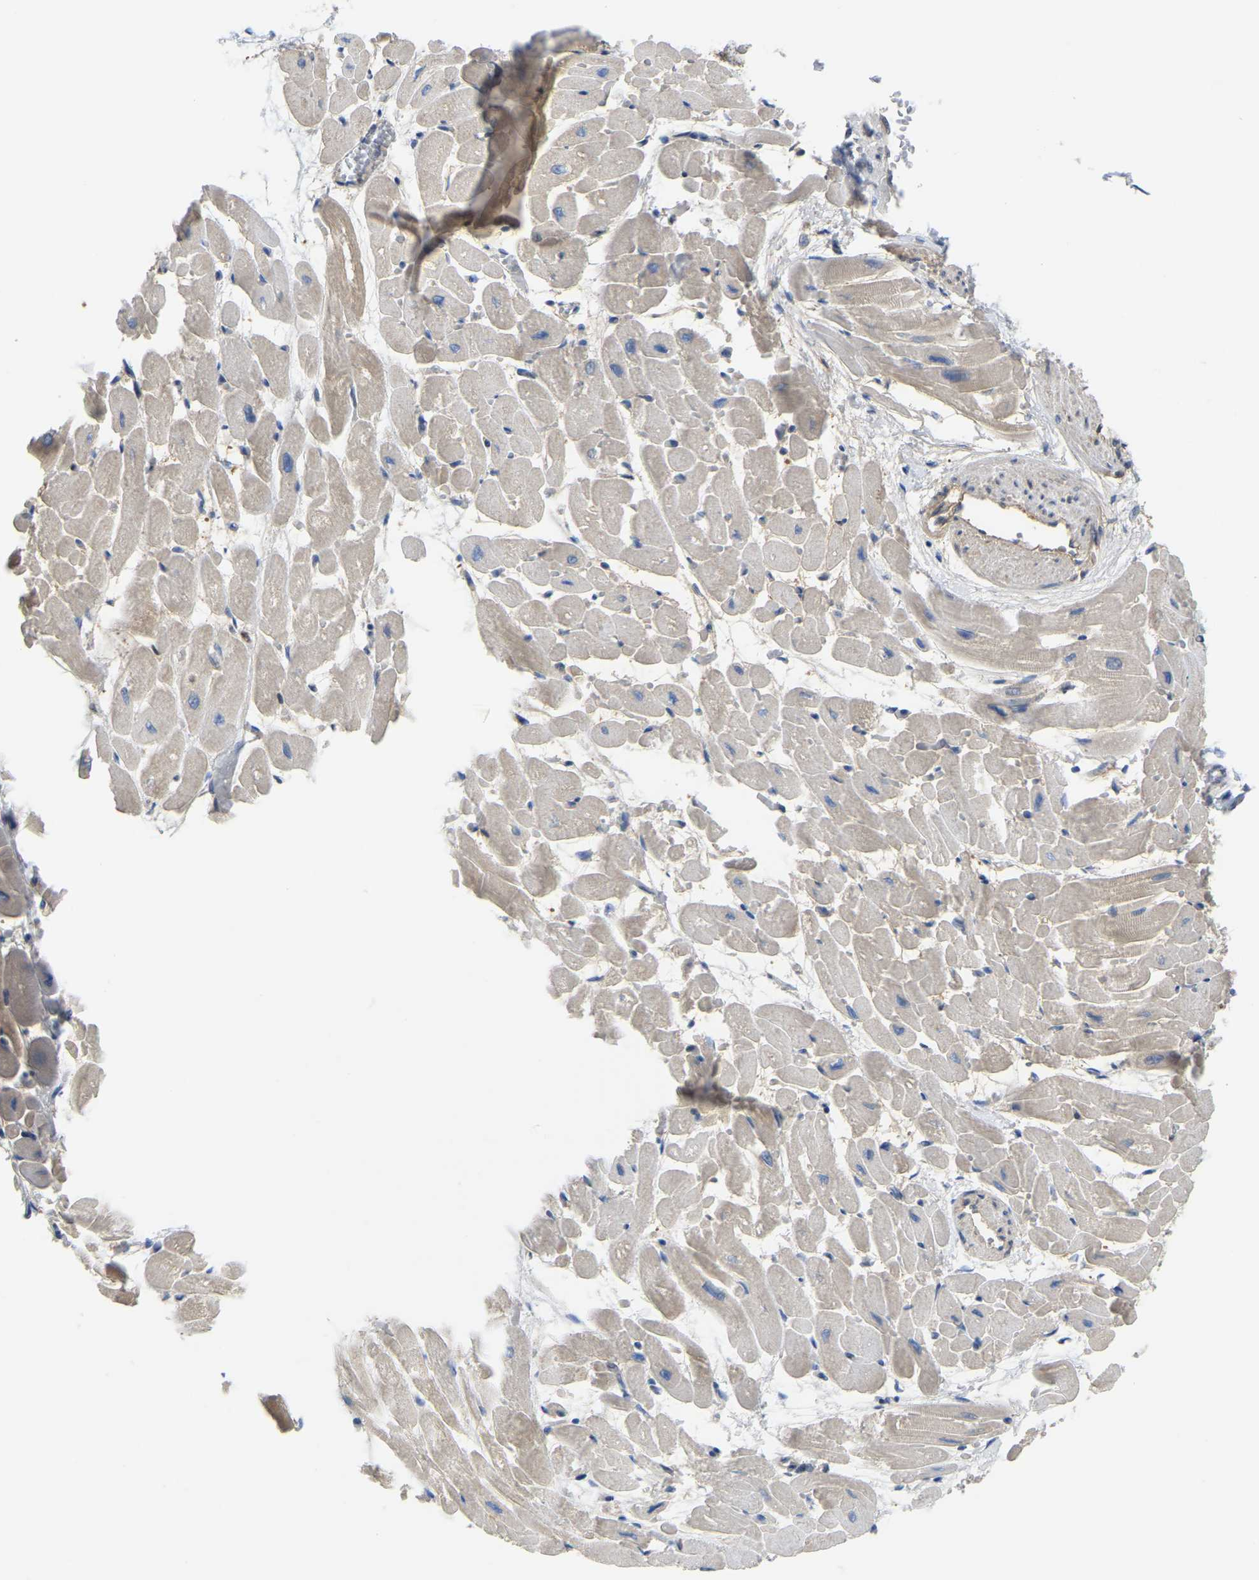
{"staining": {"intensity": "weak", "quantity": "<25%", "location": "cytoplasmic/membranous"}, "tissue": "heart muscle", "cell_type": "Cardiomyocytes", "image_type": "normal", "snomed": [{"axis": "morphology", "description": "Normal tissue, NOS"}, {"axis": "topography", "description": "Heart"}], "caption": "IHC image of normal heart muscle: human heart muscle stained with DAB (3,3'-diaminobenzidine) demonstrates no significant protein staining in cardiomyocytes.", "gene": "KLRG2", "patient": {"sex": "male", "age": 45}}